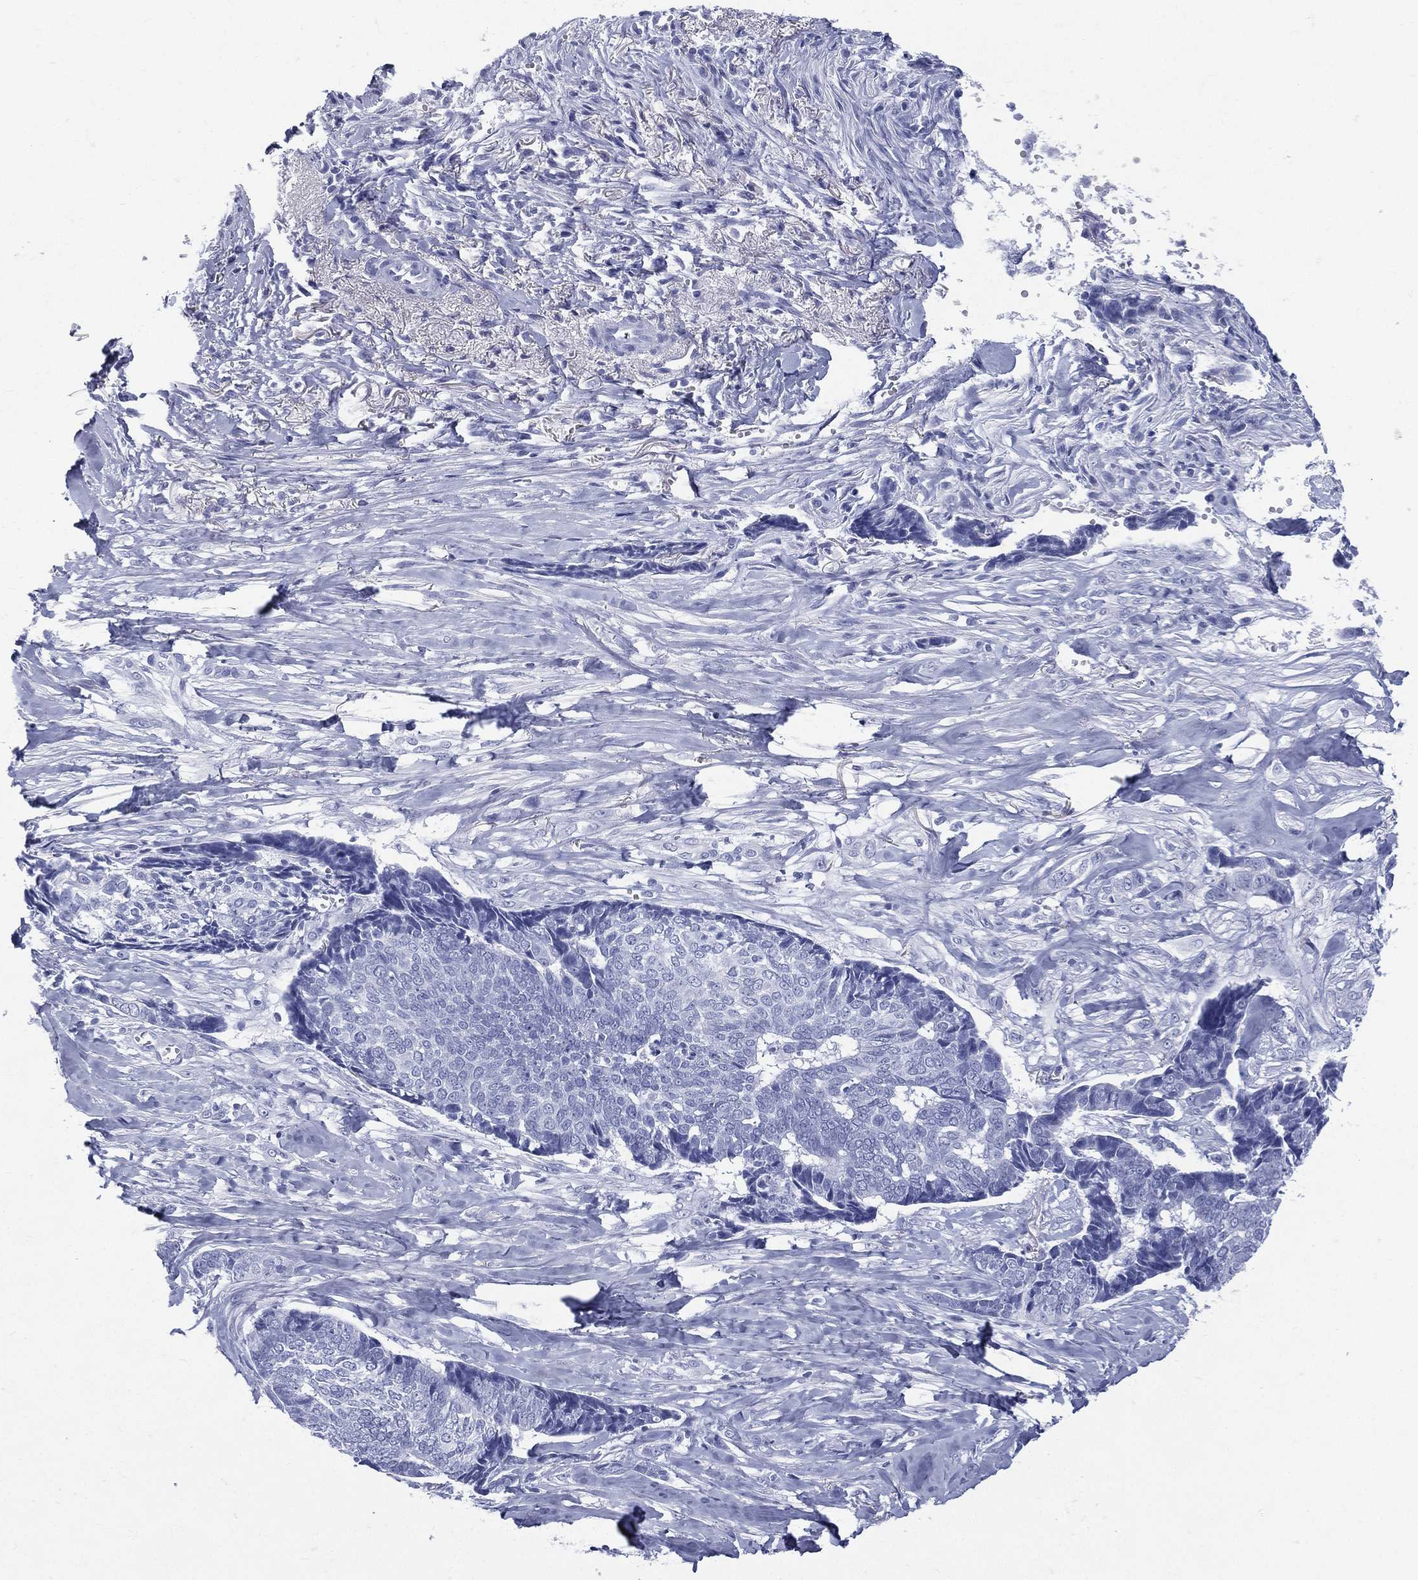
{"staining": {"intensity": "negative", "quantity": "none", "location": "none"}, "tissue": "skin cancer", "cell_type": "Tumor cells", "image_type": "cancer", "snomed": [{"axis": "morphology", "description": "Basal cell carcinoma"}, {"axis": "topography", "description": "Skin"}], "caption": "Tumor cells are negative for protein expression in human skin cancer (basal cell carcinoma). (Brightfield microscopy of DAB (3,3'-diaminobenzidine) immunohistochemistry at high magnification).", "gene": "ETNPPL", "patient": {"sex": "male", "age": 86}}